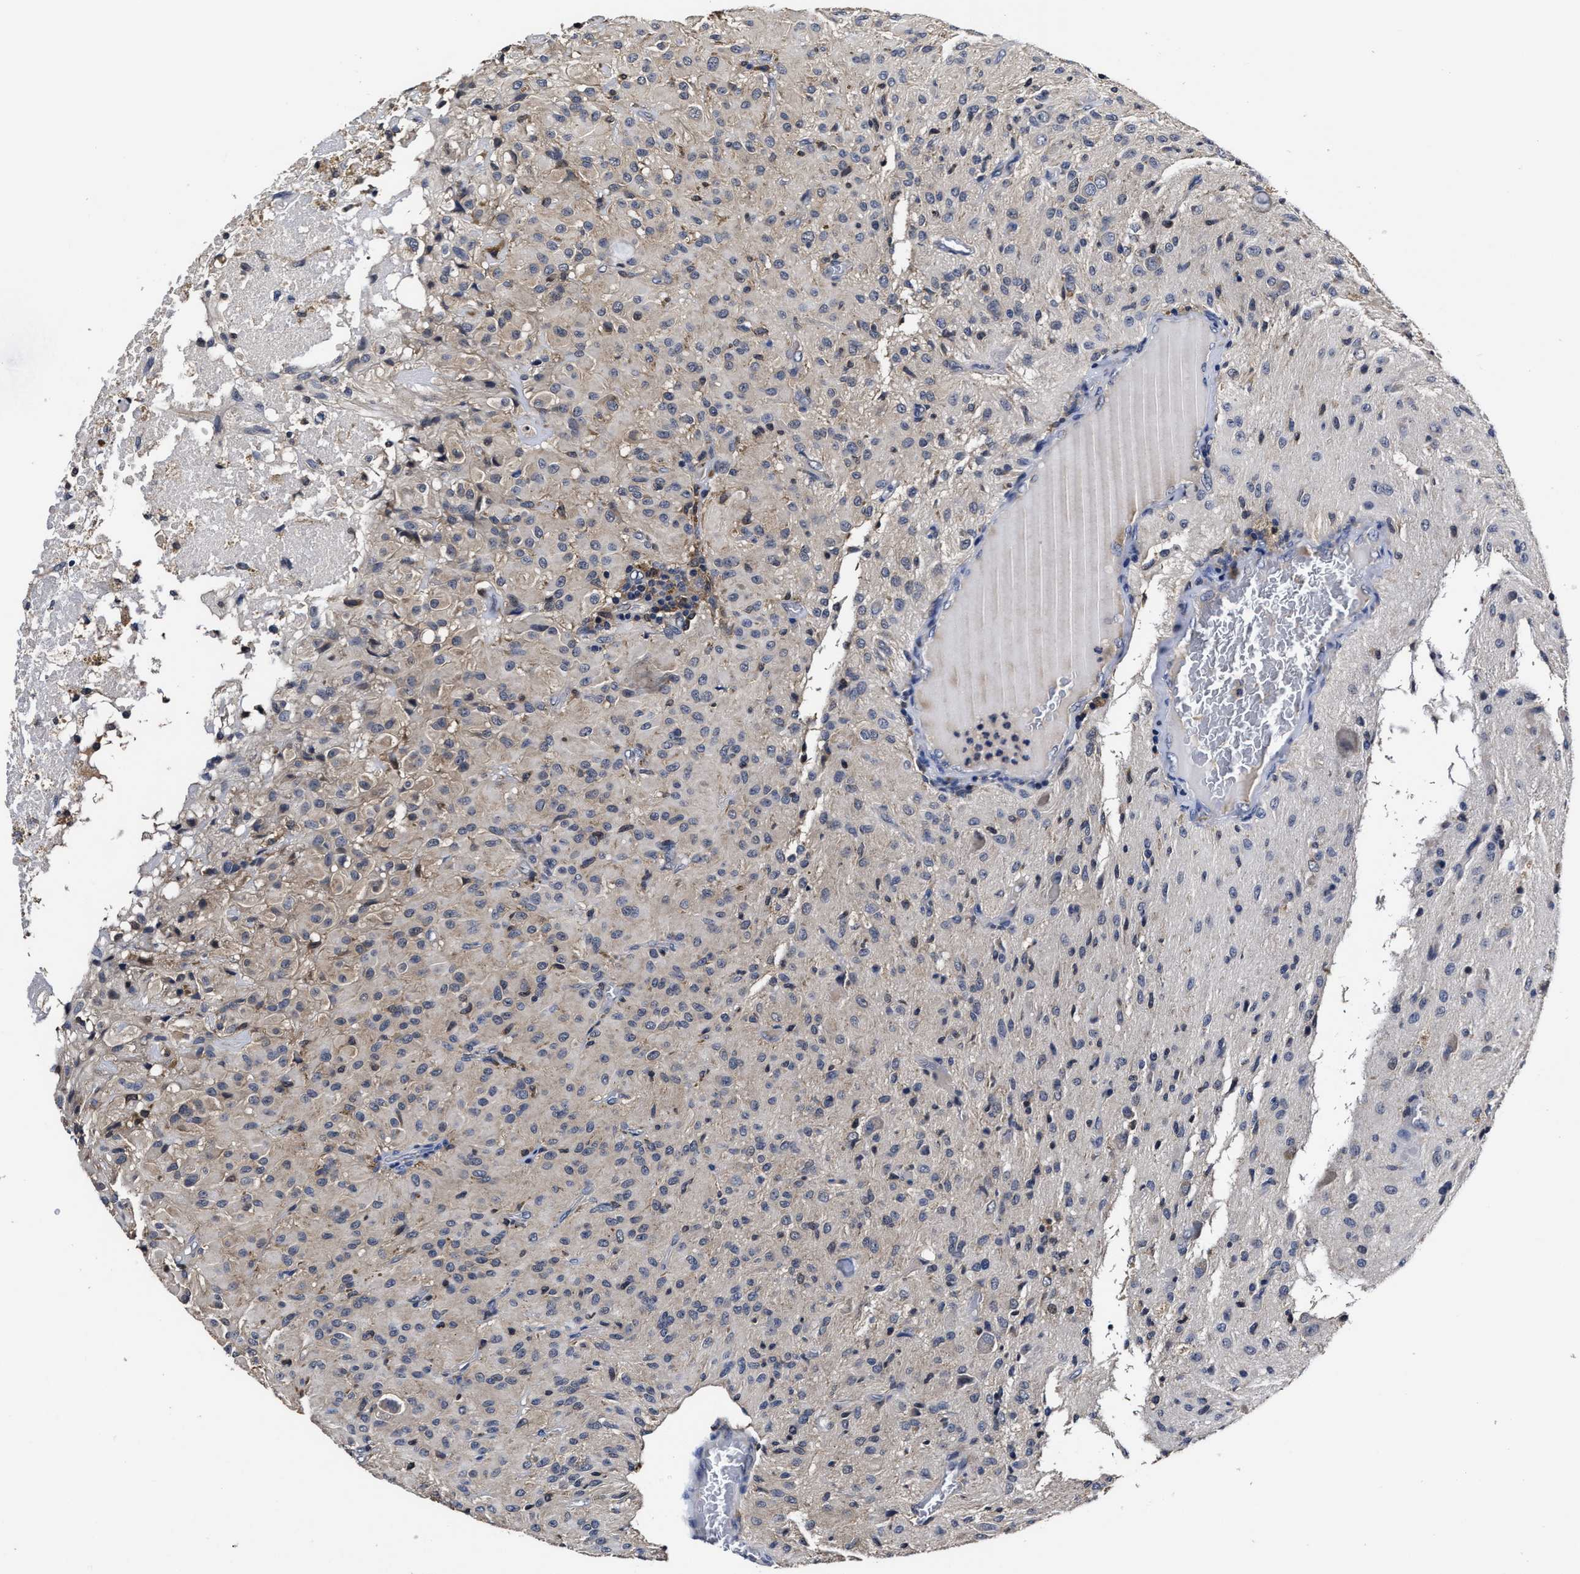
{"staining": {"intensity": "negative", "quantity": "none", "location": "none"}, "tissue": "glioma", "cell_type": "Tumor cells", "image_type": "cancer", "snomed": [{"axis": "morphology", "description": "Glioma, malignant, High grade"}, {"axis": "topography", "description": "Brain"}], "caption": "Histopathology image shows no significant protein expression in tumor cells of malignant glioma (high-grade).", "gene": "SOCS5", "patient": {"sex": "female", "age": 59}}